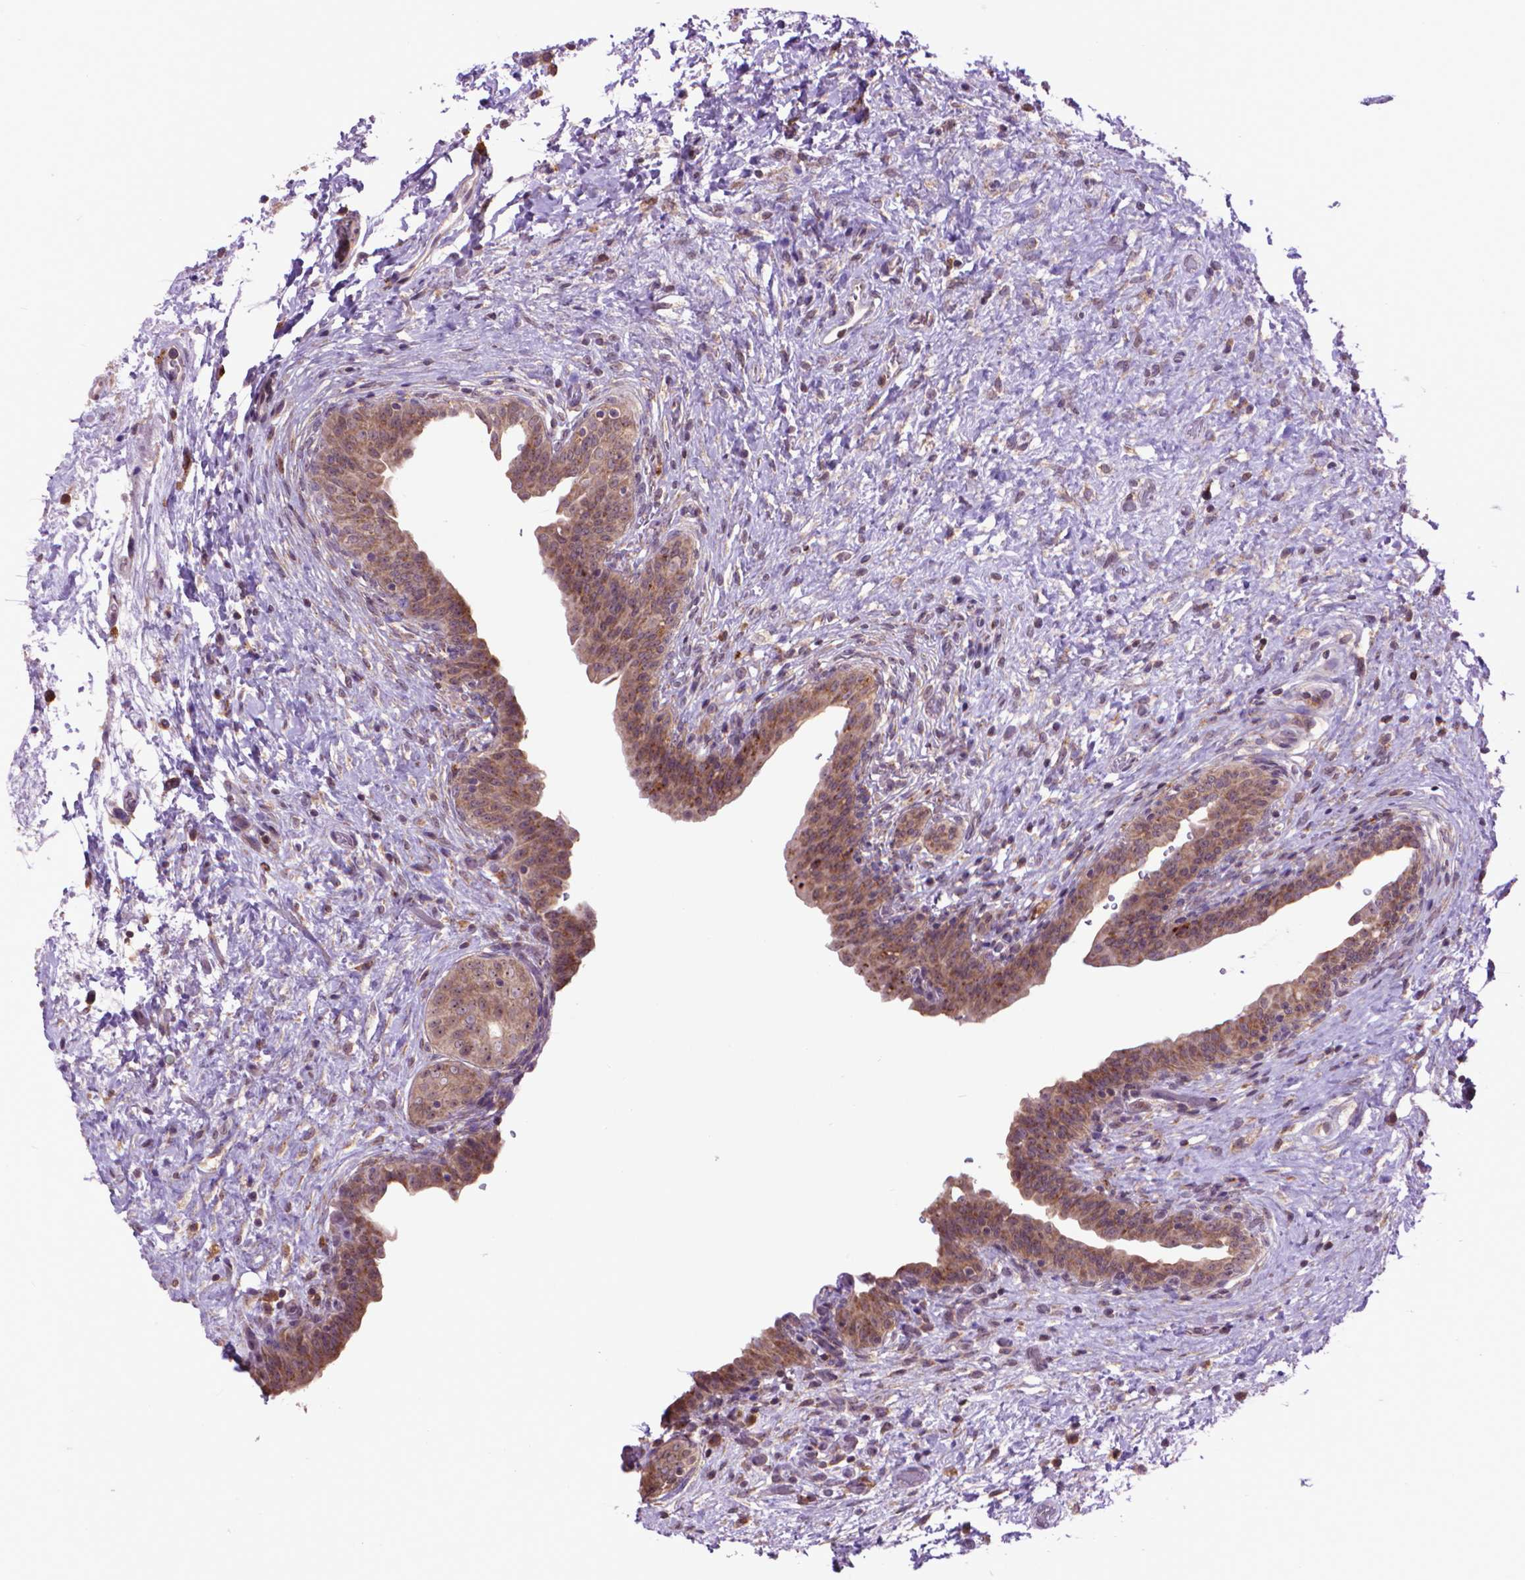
{"staining": {"intensity": "moderate", "quantity": ">75%", "location": "cytoplasmic/membranous"}, "tissue": "urinary bladder", "cell_type": "Urothelial cells", "image_type": "normal", "snomed": [{"axis": "morphology", "description": "Normal tissue, NOS"}, {"axis": "topography", "description": "Urinary bladder"}], "caption": "Immunohistochemical staining of benign human urinary bladder demonstrates moderate cytoplasmic/membranous protein staining in approximately >75% of urothelial cells.", "gene": "GLB1", "patient": {"sex": "male", "age": 69}}